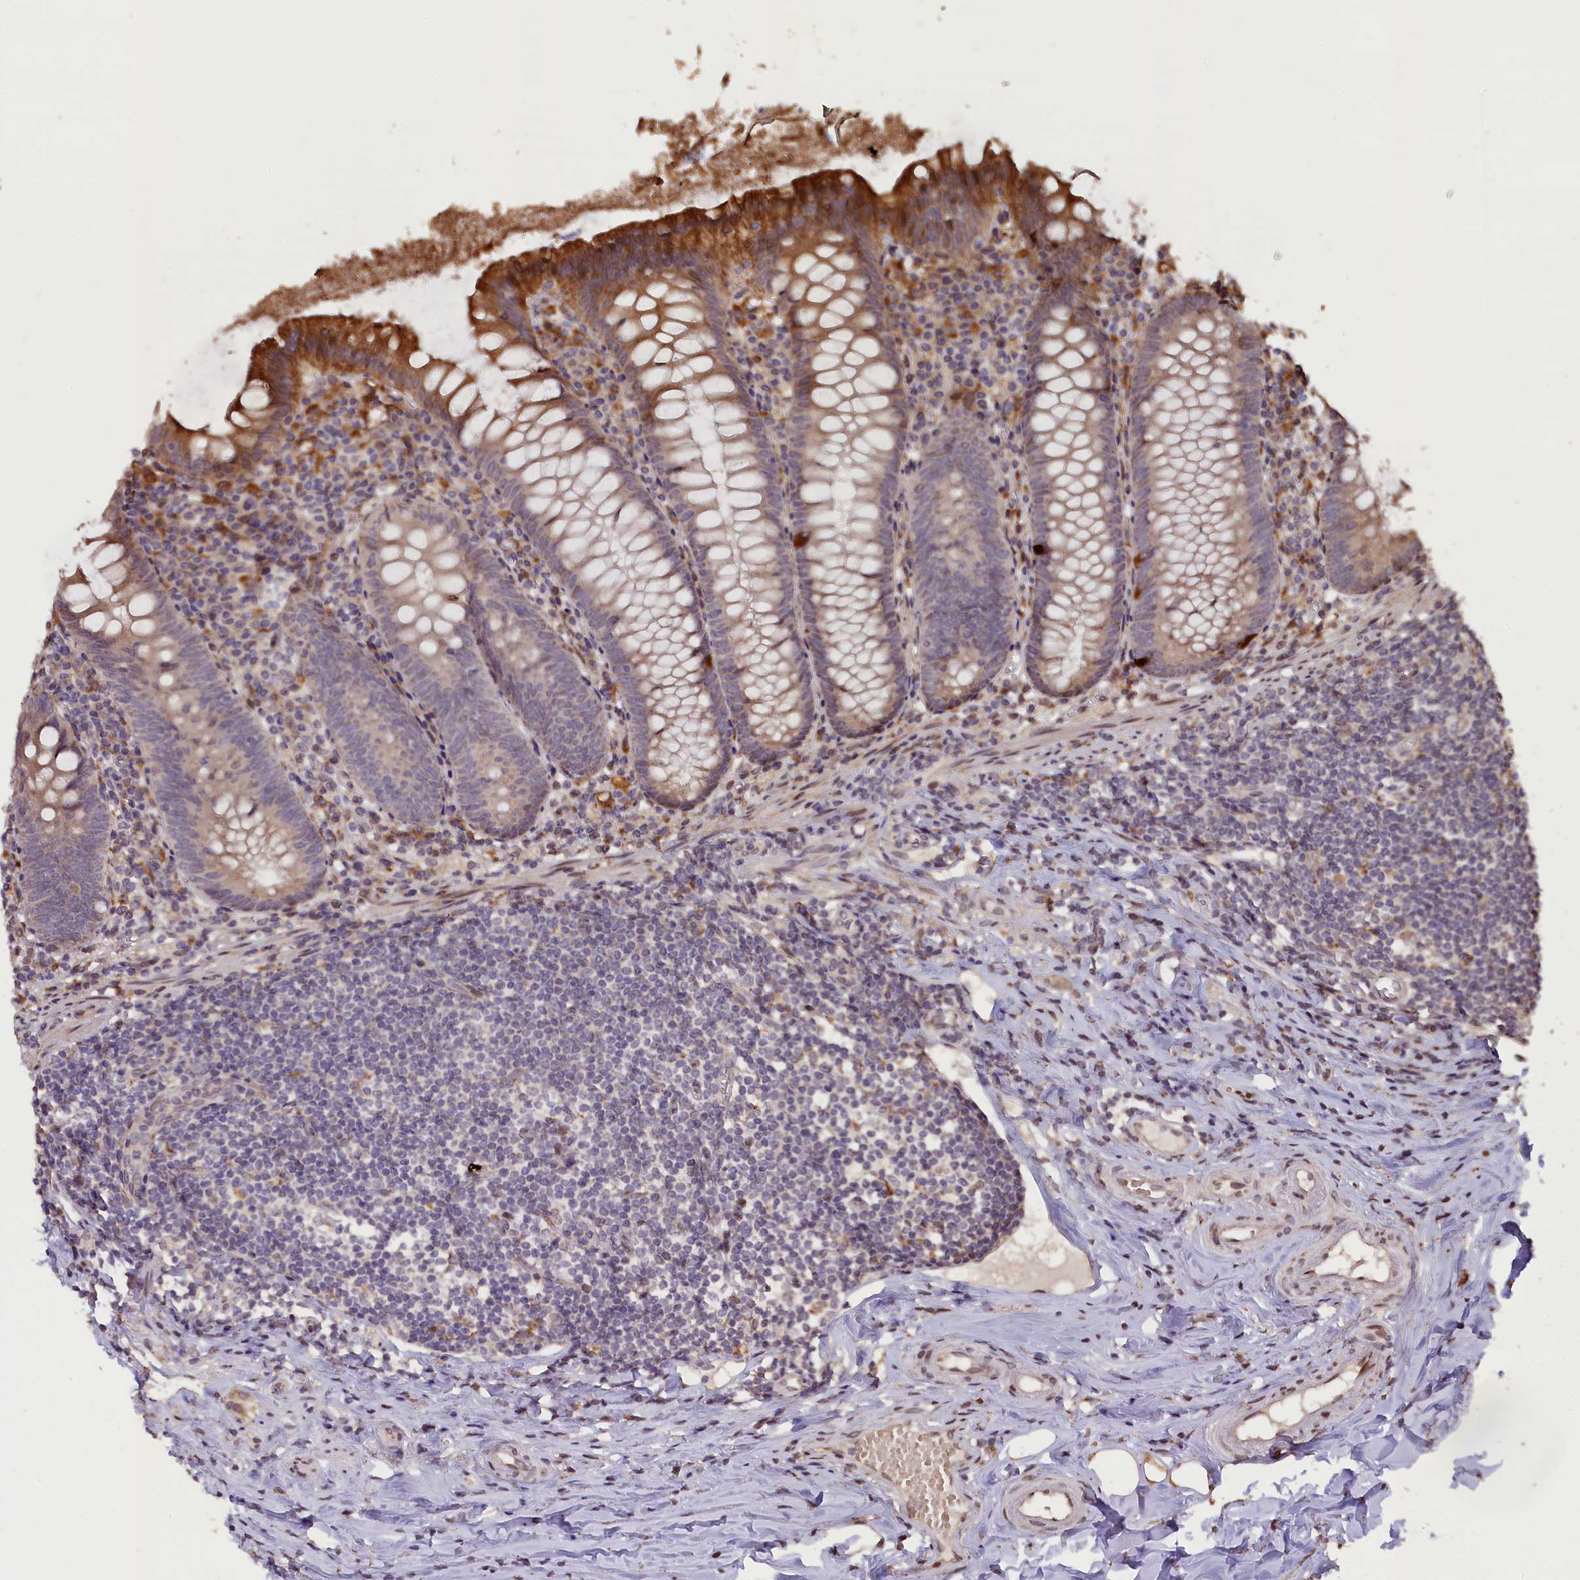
{"staining": {"intensity": "moderate", "quantity": "<25%", "location": "cytoplasmic/membranous"}, "tissue": "appendix", "cell_type": "Glandular cells", "image_type": "normal", "snomed": [{"axis": "morphology", "description": "Normal tissue, NOS"}, {"axis": "topography", "description": "Appendix"}], "caption": "IHC of unremarkable appendix displays low levels of moderate cytoplasmic/membranous expression in about <25% of glandular cells.", "gene": "SLC38A7", "patient": {"sex": "female", "age": 51}}